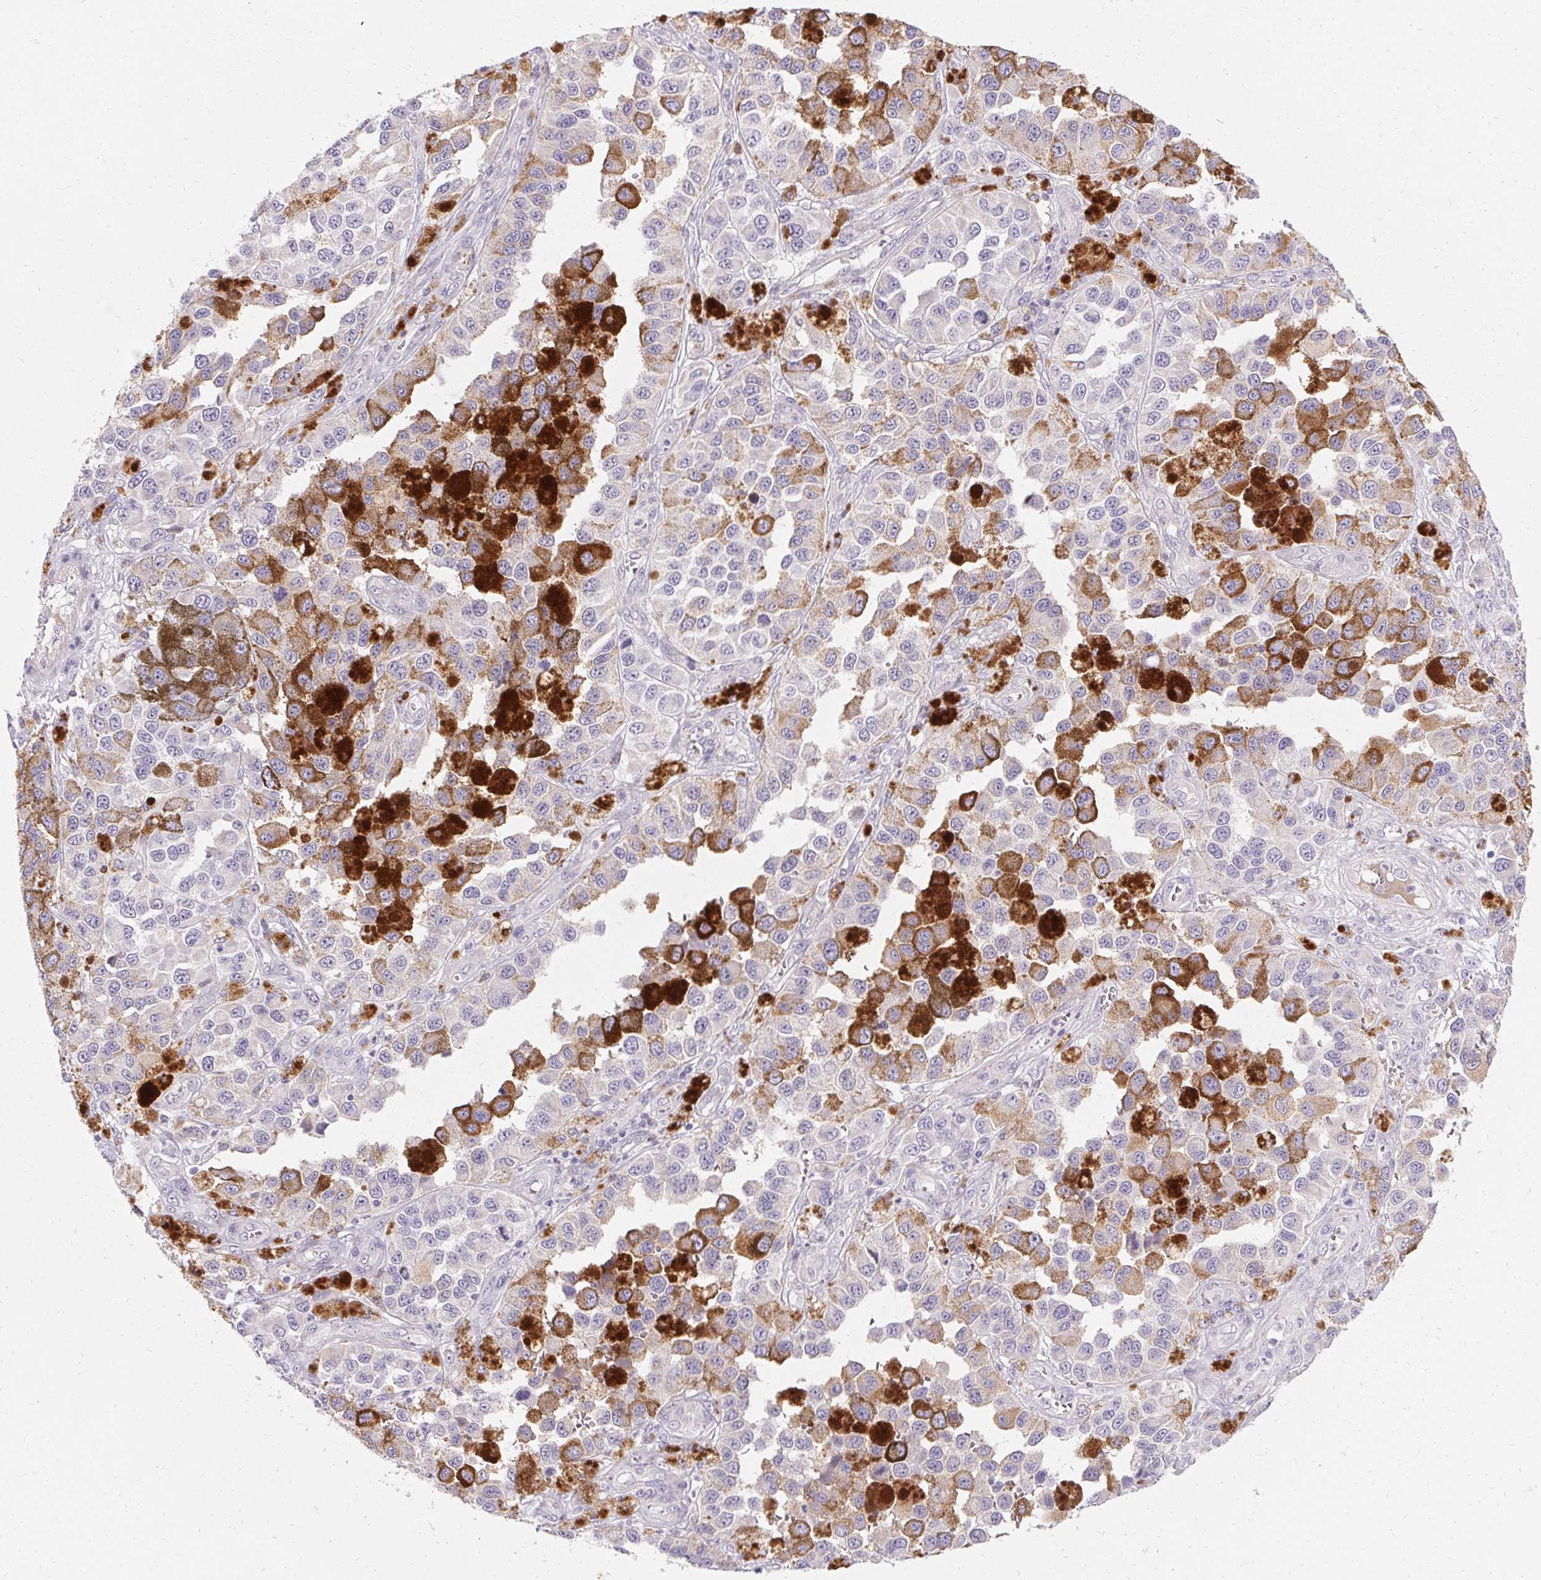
{"staining": {"intensity": "negative", "quantity": "none", "location": "none"}, "tissue": "melanoma", "cell_type": "Tumor cells", "image_type": "cancer", "snomed": [{"axis": "morphology", "description": "Malignant melanoma, NOS"}, {"axis": "topography", "description": "Skin"}], "caption": "Immunohistochemistry histopathology image of neoplastic tissue: human melanoma stained with DAB displays no significant protein positivity in tumor cells. Nuclei are stained in blue.", "gene": "TRIP13", "patient": {"sex": "female", "age": 58}}